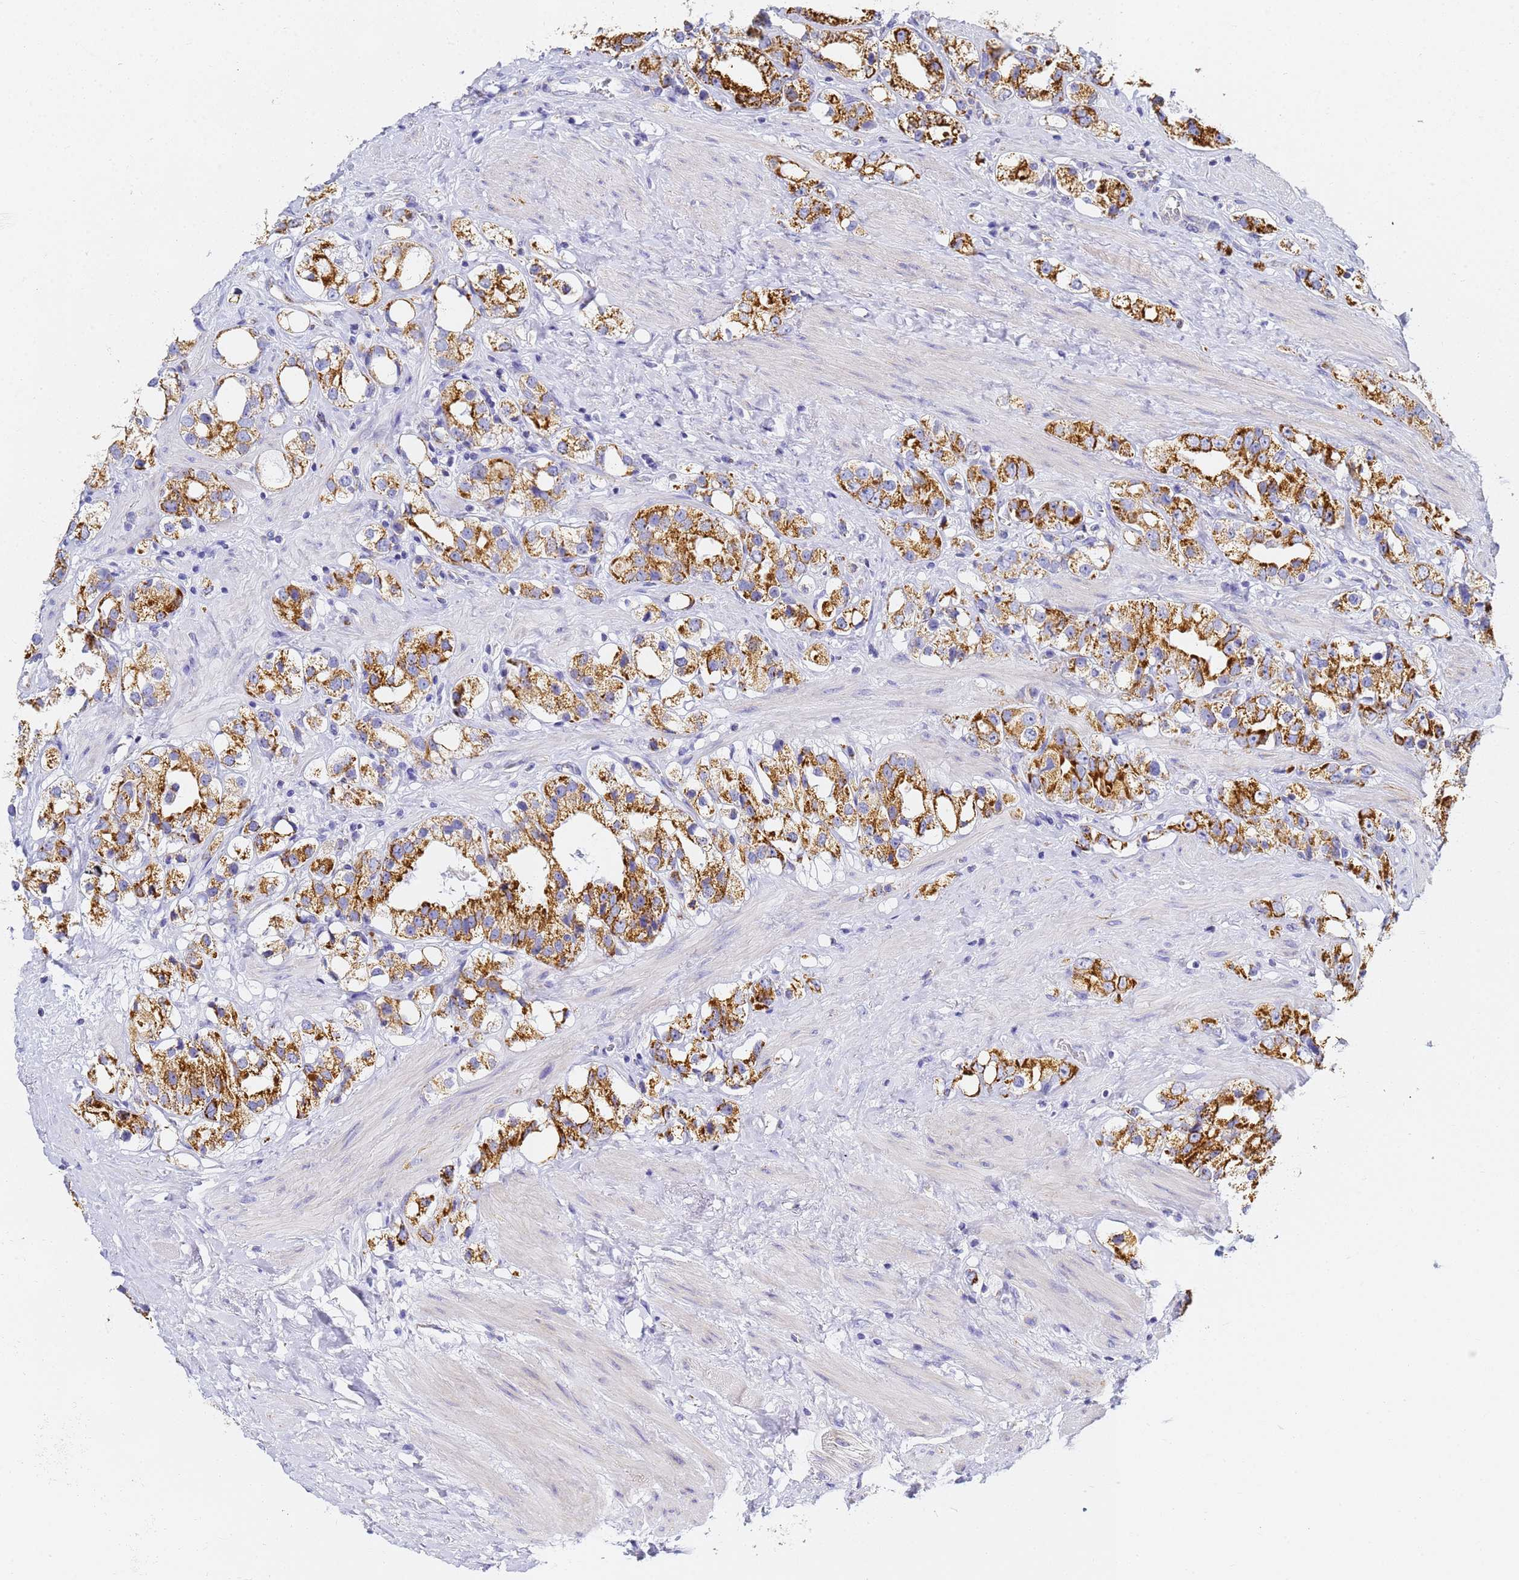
{"staining": {"intensity": "strong", "quantity": ">75%", "location": "cytoplasmic/membranous"}, "tissue": "prostate cancer", "cell_type": "Tumor cells", "image_type": "cancer", "snomed": [{"axis": "morphology", "description": "Adenocarcinoma, NOS"}, {"axis": "topography", "description": "Prostate"}], "caption": "A histopathology image of human prostate cancer stained for a protein displays strong cytoplasmic/membranous brown staining in tumor cells. The protein is shown in brown color, while the nuclei are stained blue.", "gene": "CNIH4", "patient": {"sex": "male", "age": 79}}